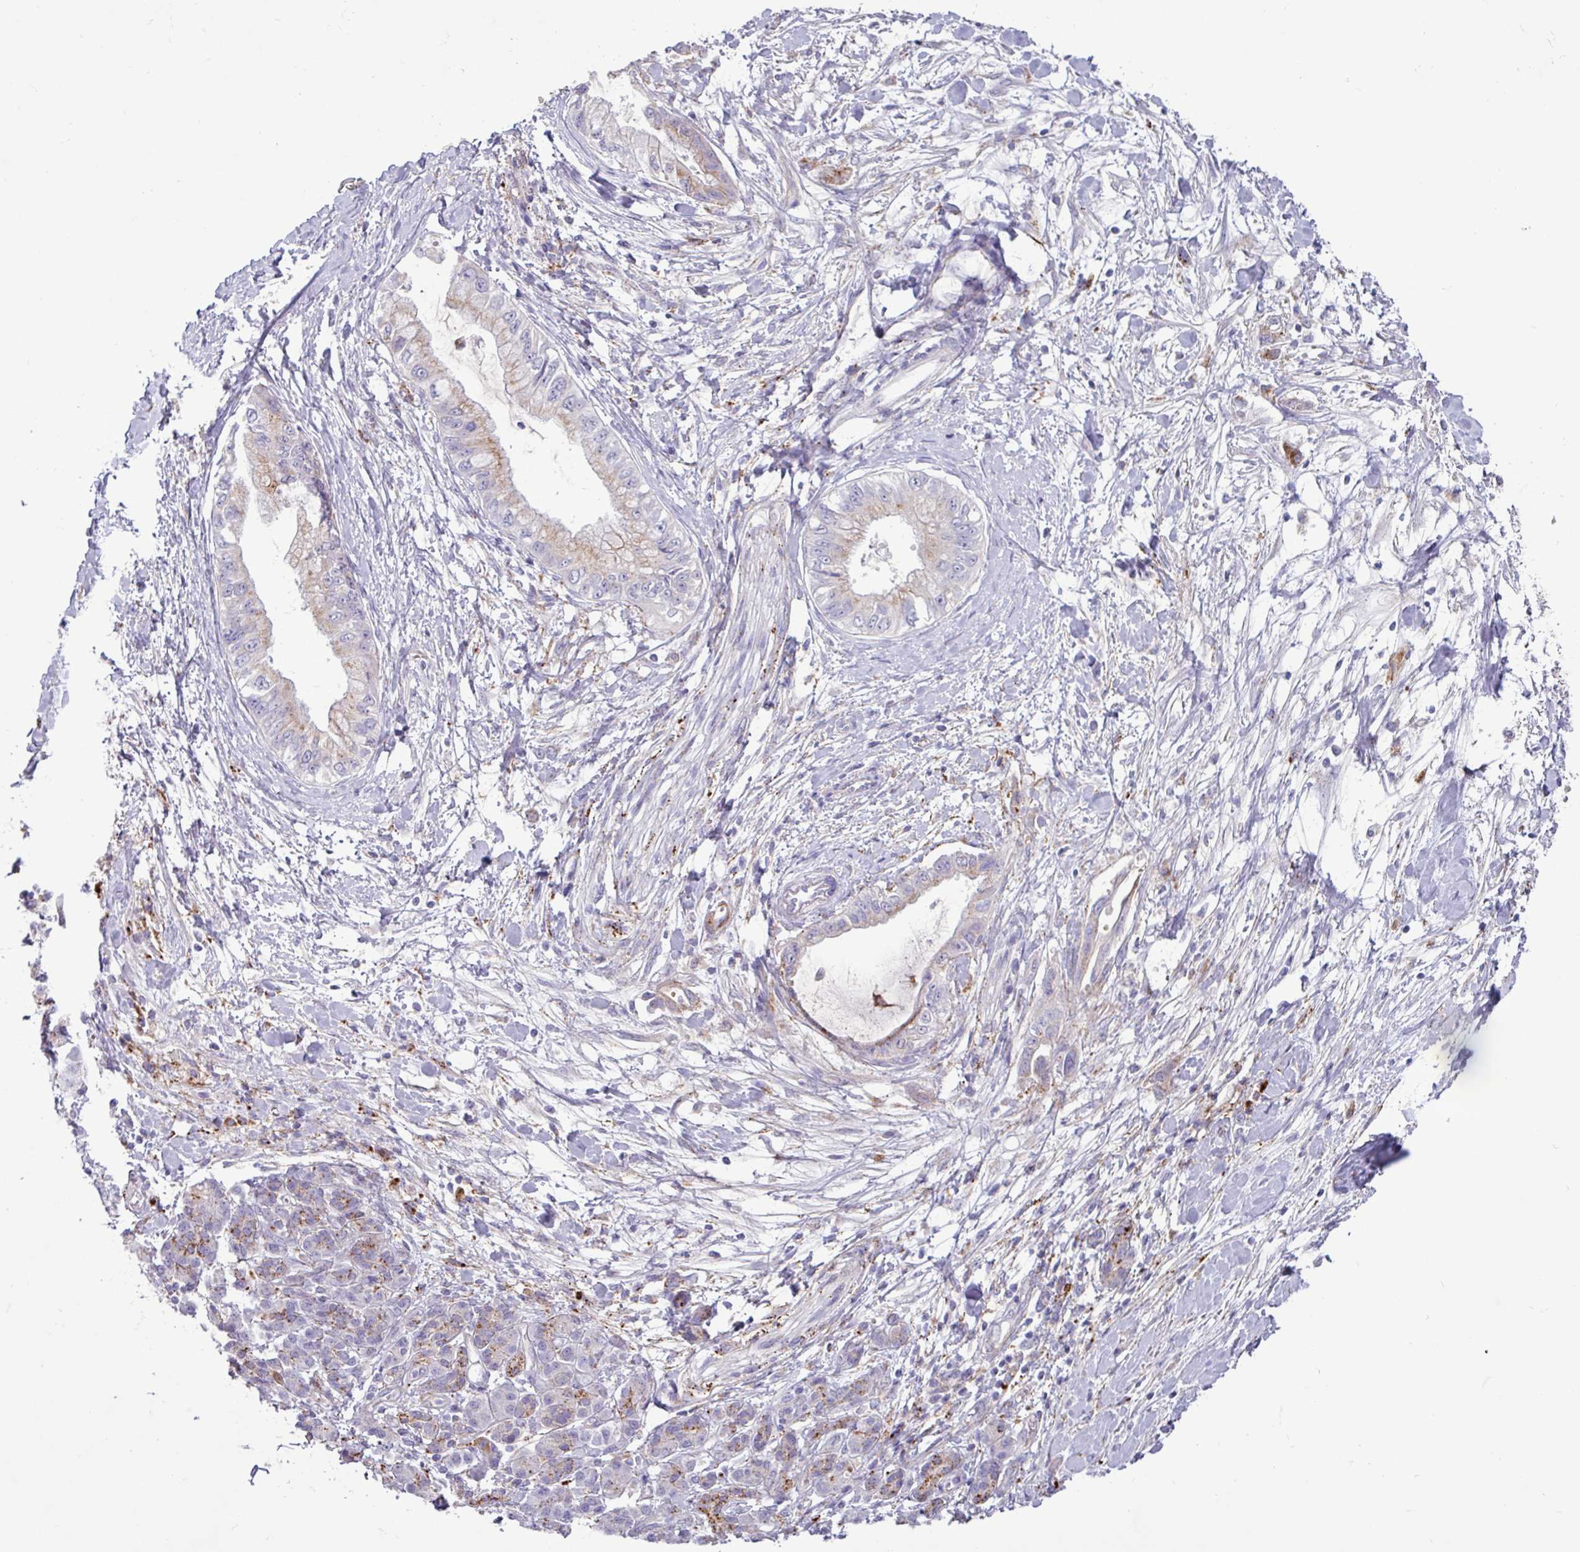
{"staining": {"intensity": "weak", "quantity": "25%-75%", "location": "cytoplasmic/membranous"}, "tissue": "pancreatic cancer", "cell_type": "Tumor cells", "image_type": "cancer", "snomed": [{"axis": "morphology", "description": "Adenocarcinoma, NOS"}, {"axis": "topography", "description": "Pancreas"}], "caption": "Weak cytoplasmic/membranous expression for a protein is present in about 25%-75% of tumor cells of pancreatic adenocarcinoma using IHC.", "gene": "AMIGO2", "patient": {"sex": "male", "age": 48}}